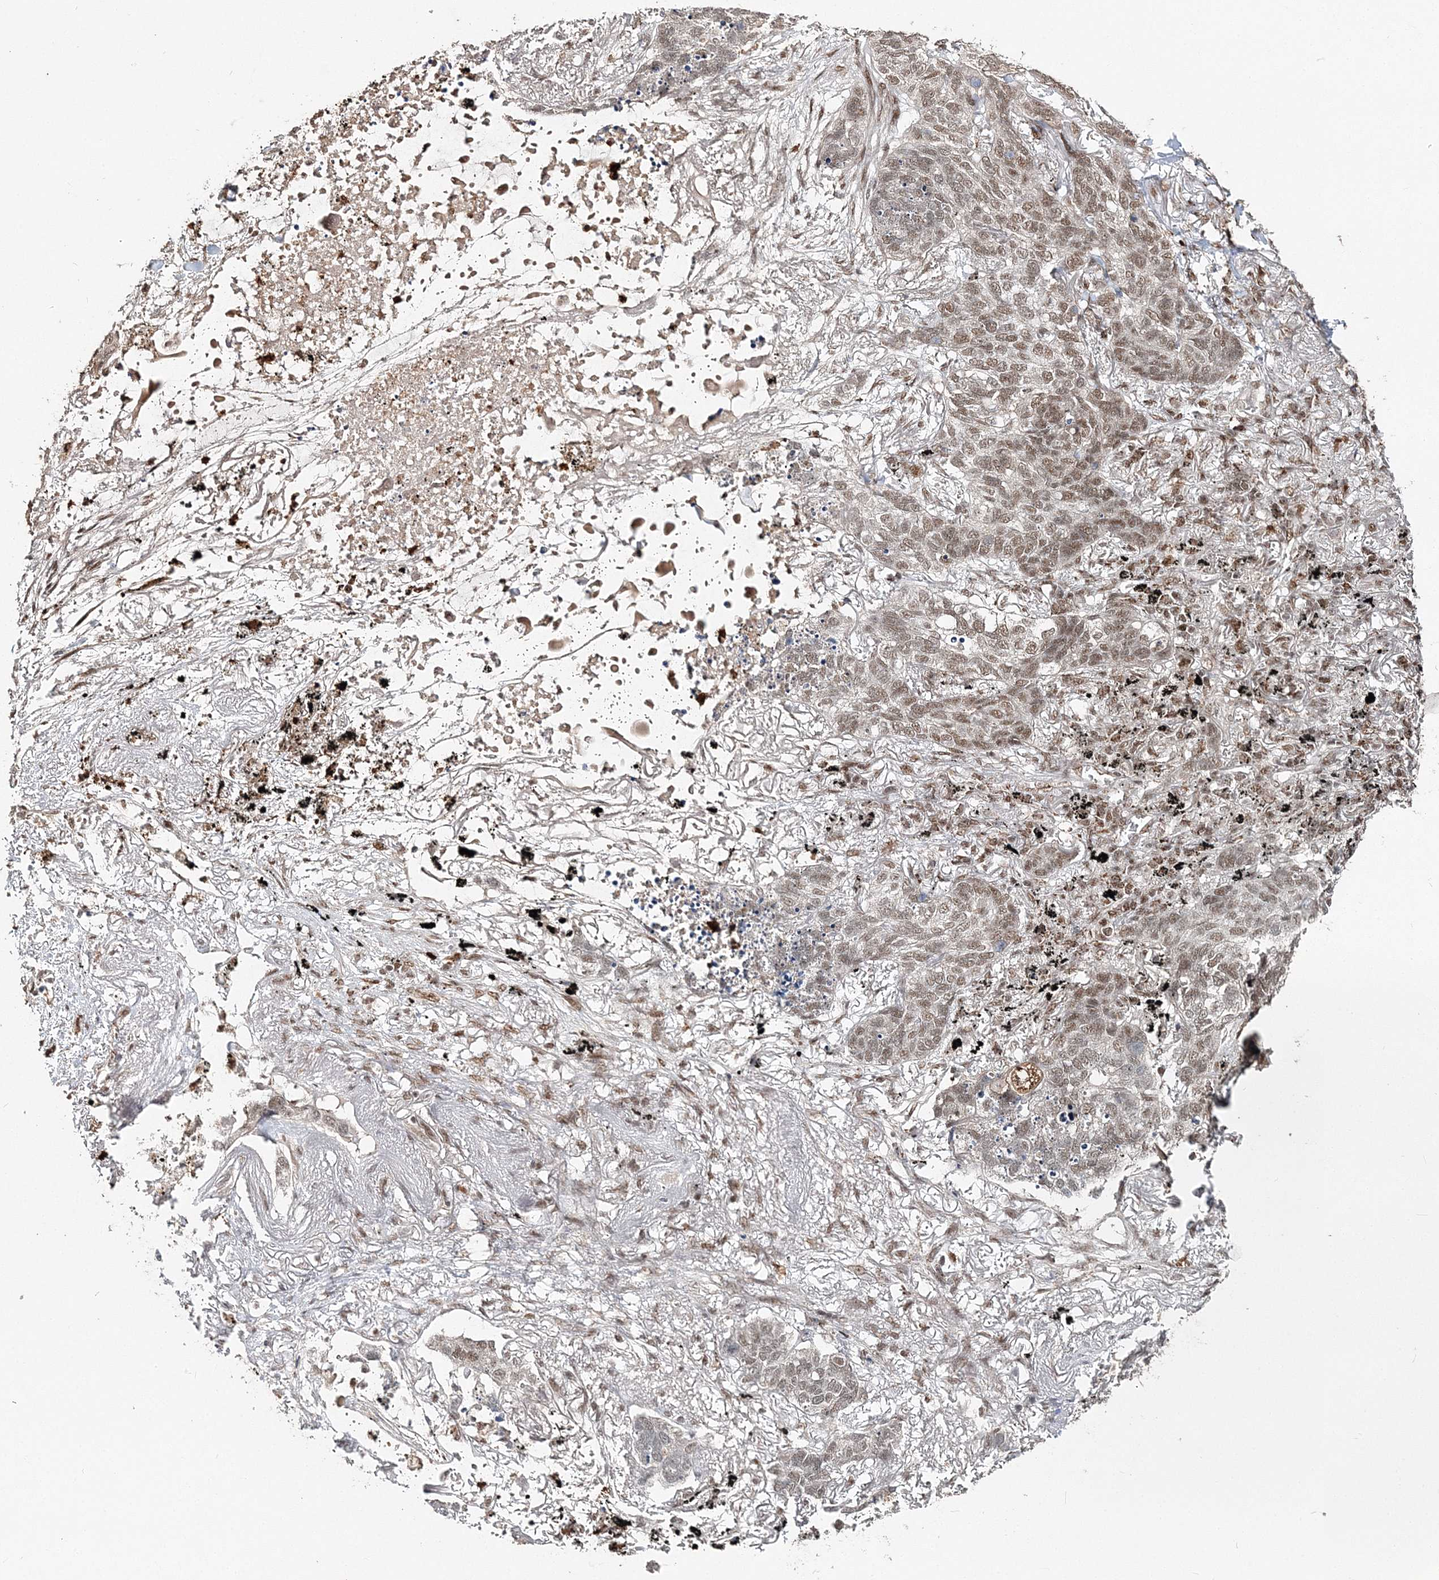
{"staining": {"intensity": "moderate", "quantity": ">75%", "location": "nuclear"}, "tissue": "lung cancer", "cell_type": "Tumor cells", "image_type": "cancer", "snomed": [{"axis": "morphology", "description": "Squamous cell carcinoma, NOS"}, {"axis": "topography", "description": "Lung"}], "caption": "A brown stain labels moderate nuclear expression of a protein in squamous cell carcinoma (lung) tumor cells.", "gene": "QRICH1", "patient": {"sex": "female", "age": 63}}